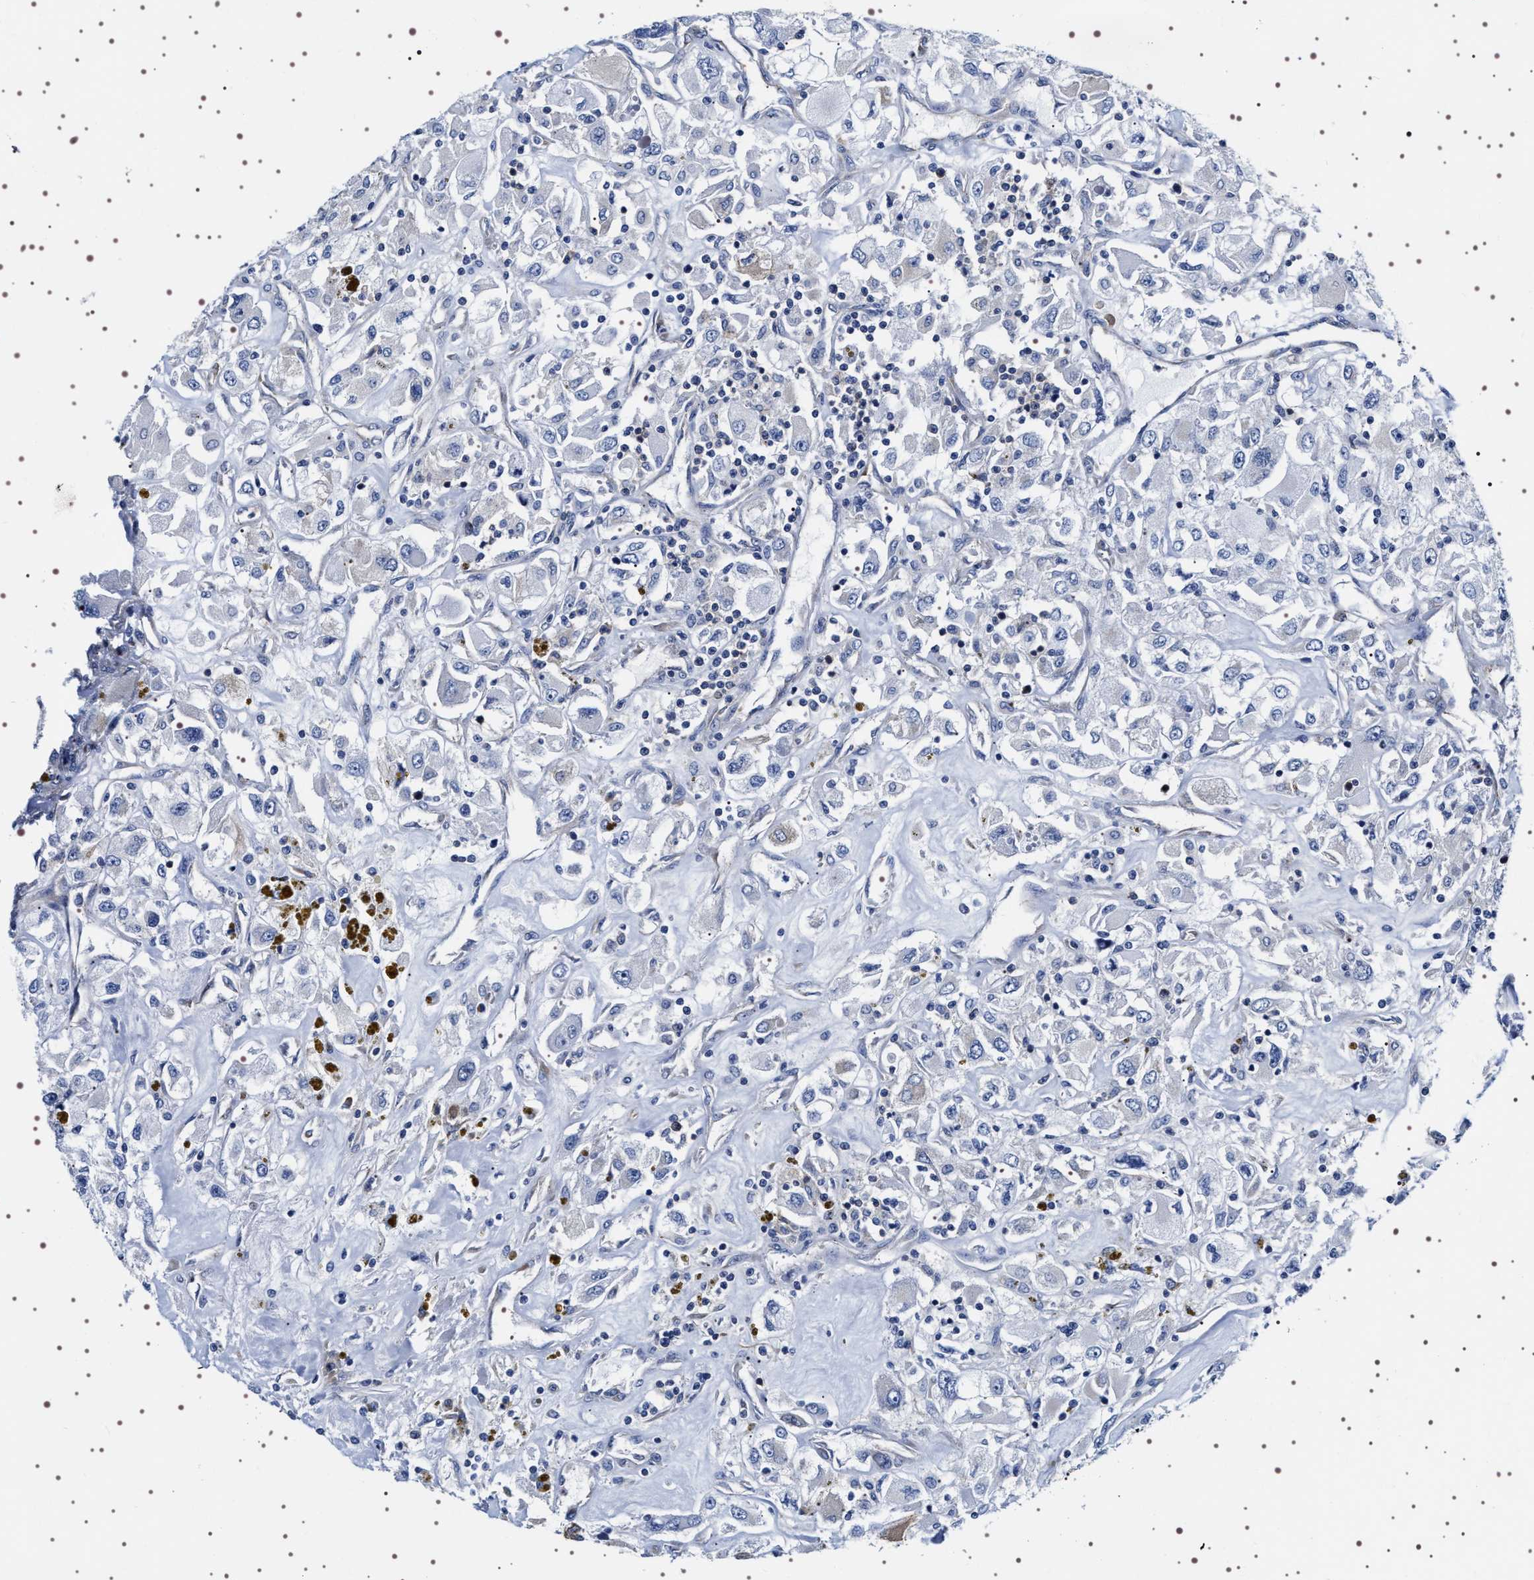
{"staining": {"intensity": "negative", "quantity": "none", "location": "none"}, "tissue": "renal cancer", "cell_type": "Tumor cells", "image_type": "cancer", "snomed": [{"axis": "morphology", "description": "Adenocarcinoma, NOS"}, {"axis": "topography", "description": "Kidney"}], "caption": "Renal cancer was stained to show a protein in brown. There is no significant expression in tumor cells.", "gene": "SQLE", "patient": {"sex": "female", "age": 52}}